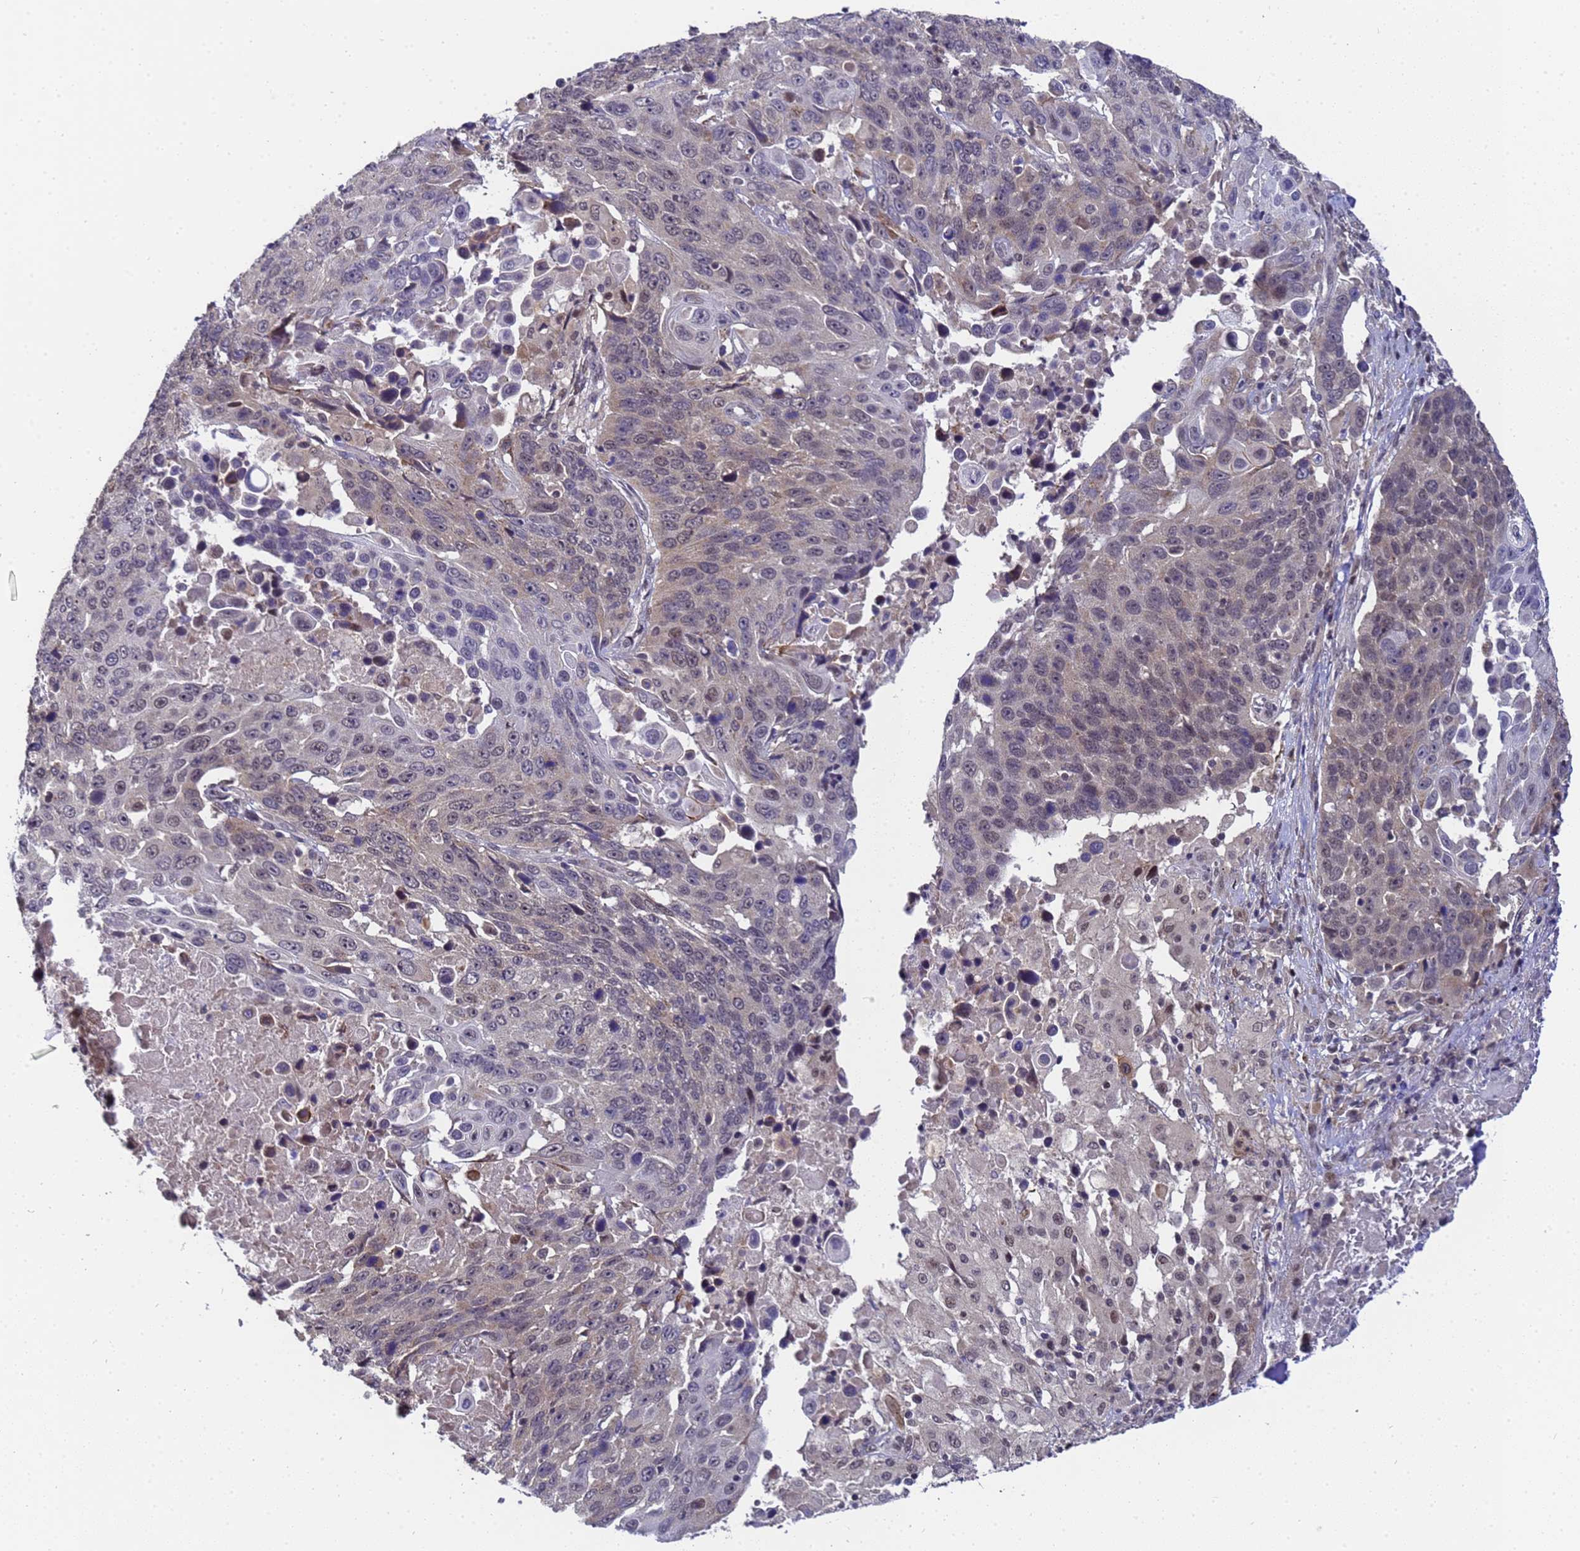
{"staining": {"intensity": "weak", "quantity": "<25%", "location": "cytoplasmic/membranous,nuclear"}, "tissue": "lung cancer", "cell_type": "Tumor cells", "image_type": "cancer", "snomed": [{"axis": "morphology", "description": "Squamous cell carcinoma, NOS"}, {"axis": "topography", "description": "Lung"}], "caption": "This is an immunohistochemistry micrograph of human lung cancer (squamous cell carcinoma). There is no expression in tumor cells.", "gene": "ANAPC13", "patient": {"sex": "male", "age": 66}}